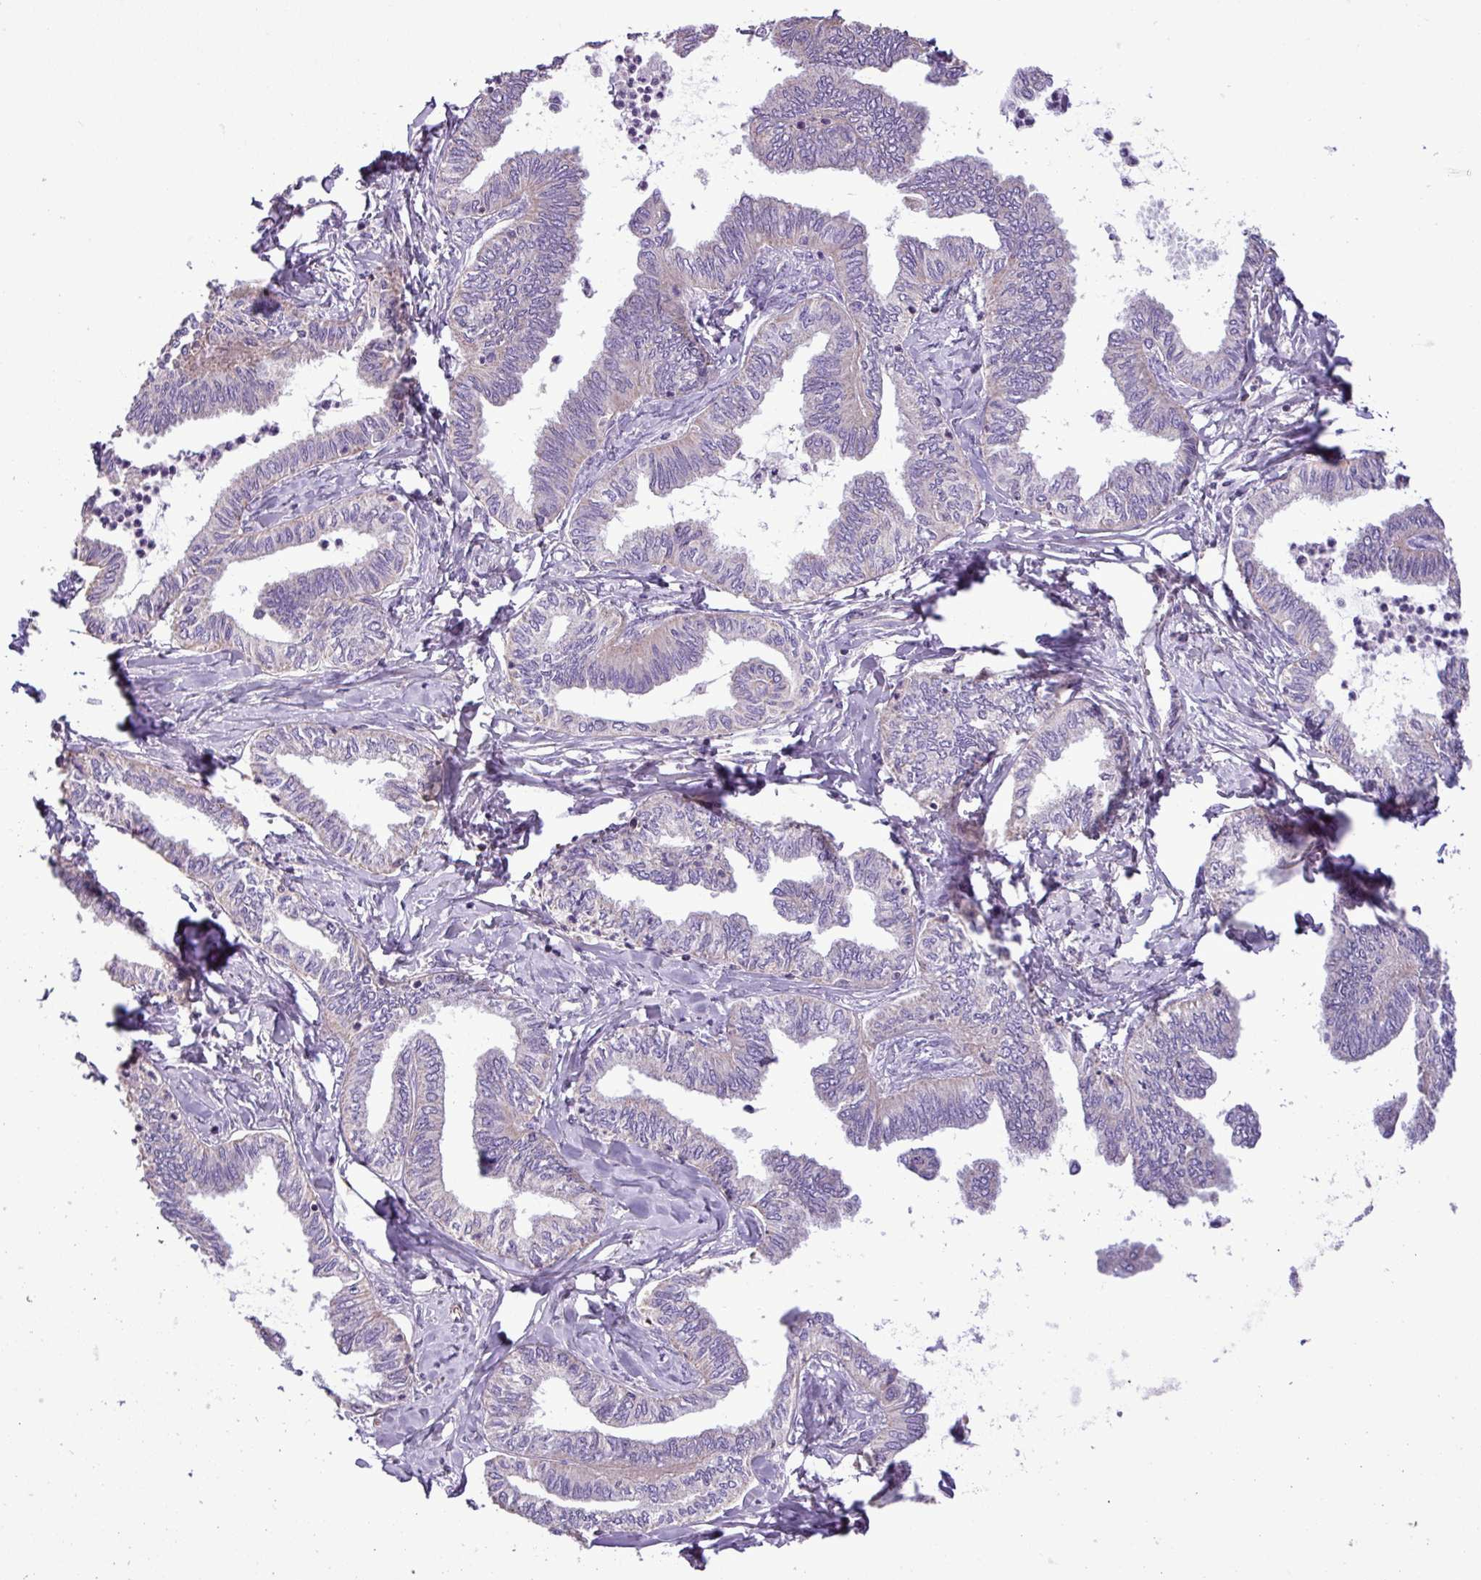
{"staining": {"intensity": "negative", "quantity": "none", "location": "none"}, "tissue": "ovarian cancer", "cell_type": "Tumor cells", "image_type": "cancer", "snomed": [{"axis": "morphology", "description": "Carcinoma, endometroid"}, {"axis": "topography", "description": "Ovary"}], "caption": "Immunohistochemistry micrograph of neoplastic tissue: human endometroid carcinoma (ovarian) stained with DAB (3,3'-diaminobenzidine) displays no significant protein expression in tumor cells. (DAB (3,3'-diaminobenzidine) immunohistochemistry, high magnification).", "gene": "FAM183A", "patient": {"sex": "female", "age": 70}}